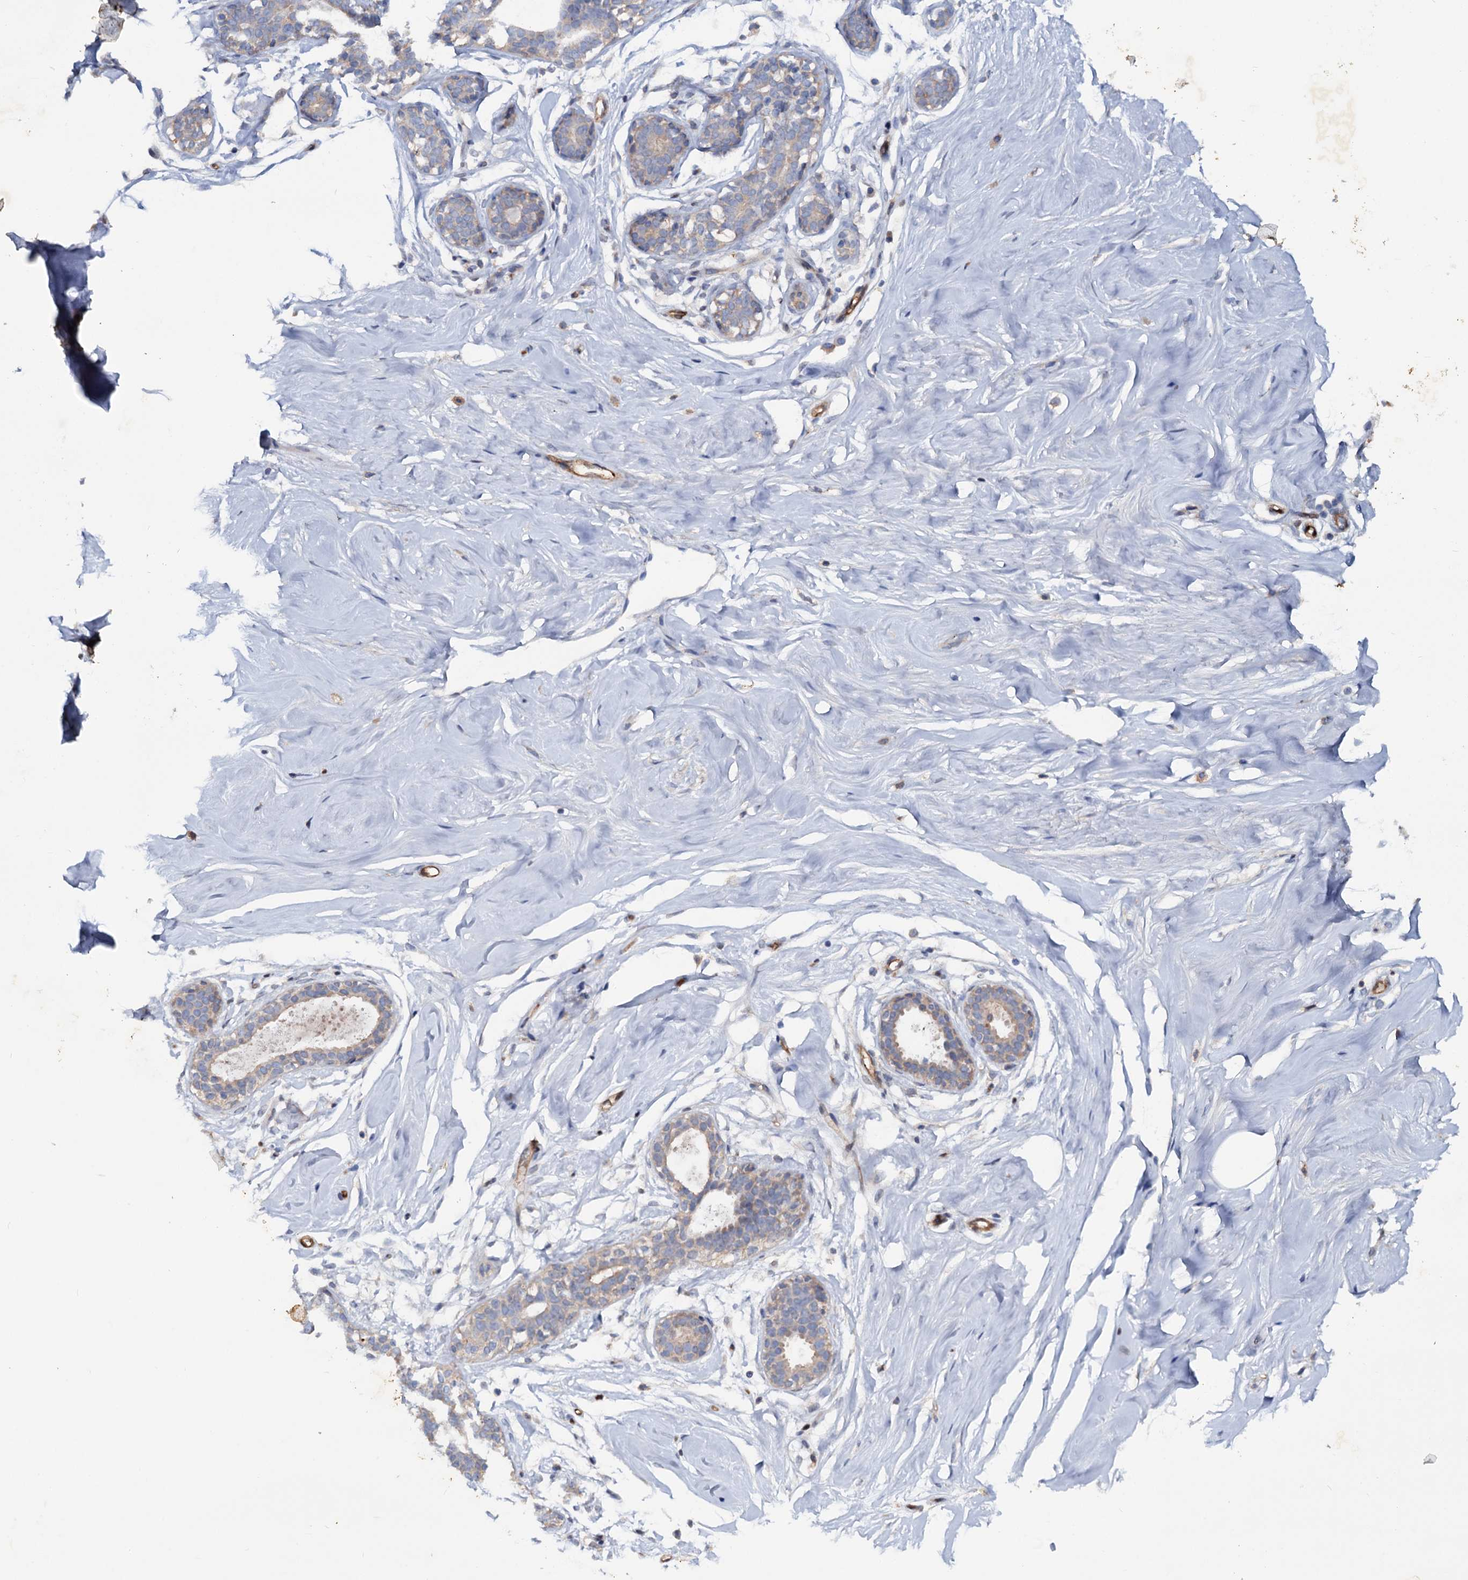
{"staining": {"intensity": "negative", "quantity": "none", "location": "none"}, "tissue": "breast", "cell_type": "Adipocytes", "image_type": "normal", "snomed": [{"axis": "morphology", "description": "Normal tissue, NOS"}, {"axis": "morphology", "description": "Adenoma, NOS"}, {"axis": "topography", "description": "Breast"}], "caption": "Immunohistochemical staining of normal human breast exhibits no significant positivity in adipocytes. (DAB immunohistochemistry with hematoxylin counter stain).", "gene": "IL17RD", "patient": {"sex": "female", "age": 23}}